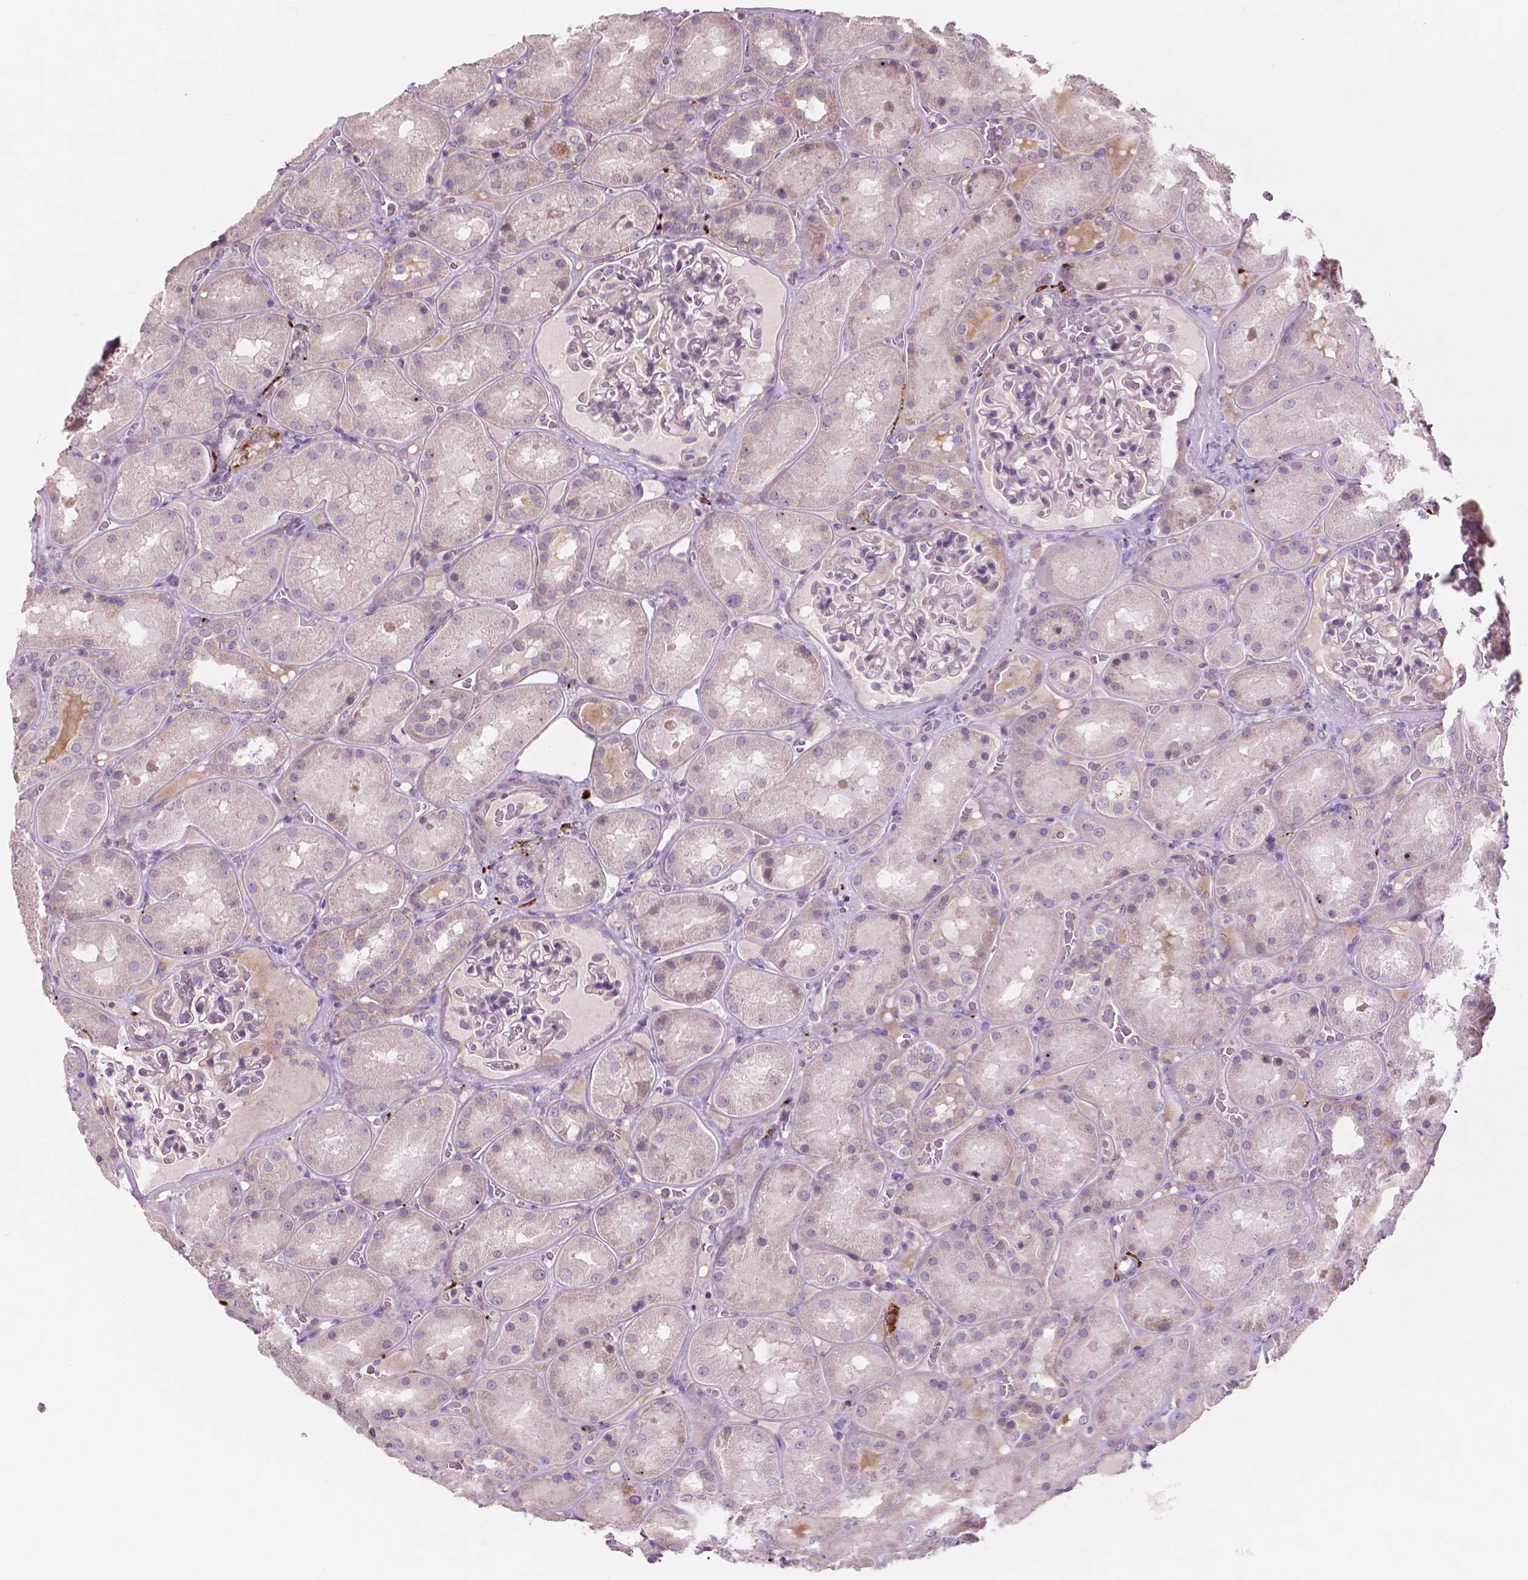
{"staining": {"intensity": "negative", "quantity": "none", "location": "none"}, "tissue": "kidney", "cell_type": "Cells in glomeruli", "image_type": "normal", "snomed": [{"axis": "morphology", "description": "Normal tissue, NOS"}, {"axis": "topography", "description": "Kidney"}], "caption": "High power microscopy histopathology image of an IHC micrograph of unremarkable kidney, revealing no significant staining in cells in glomeruli.", "gene": "LRP1B", "patient": {"sex": "male", "age": 73}}